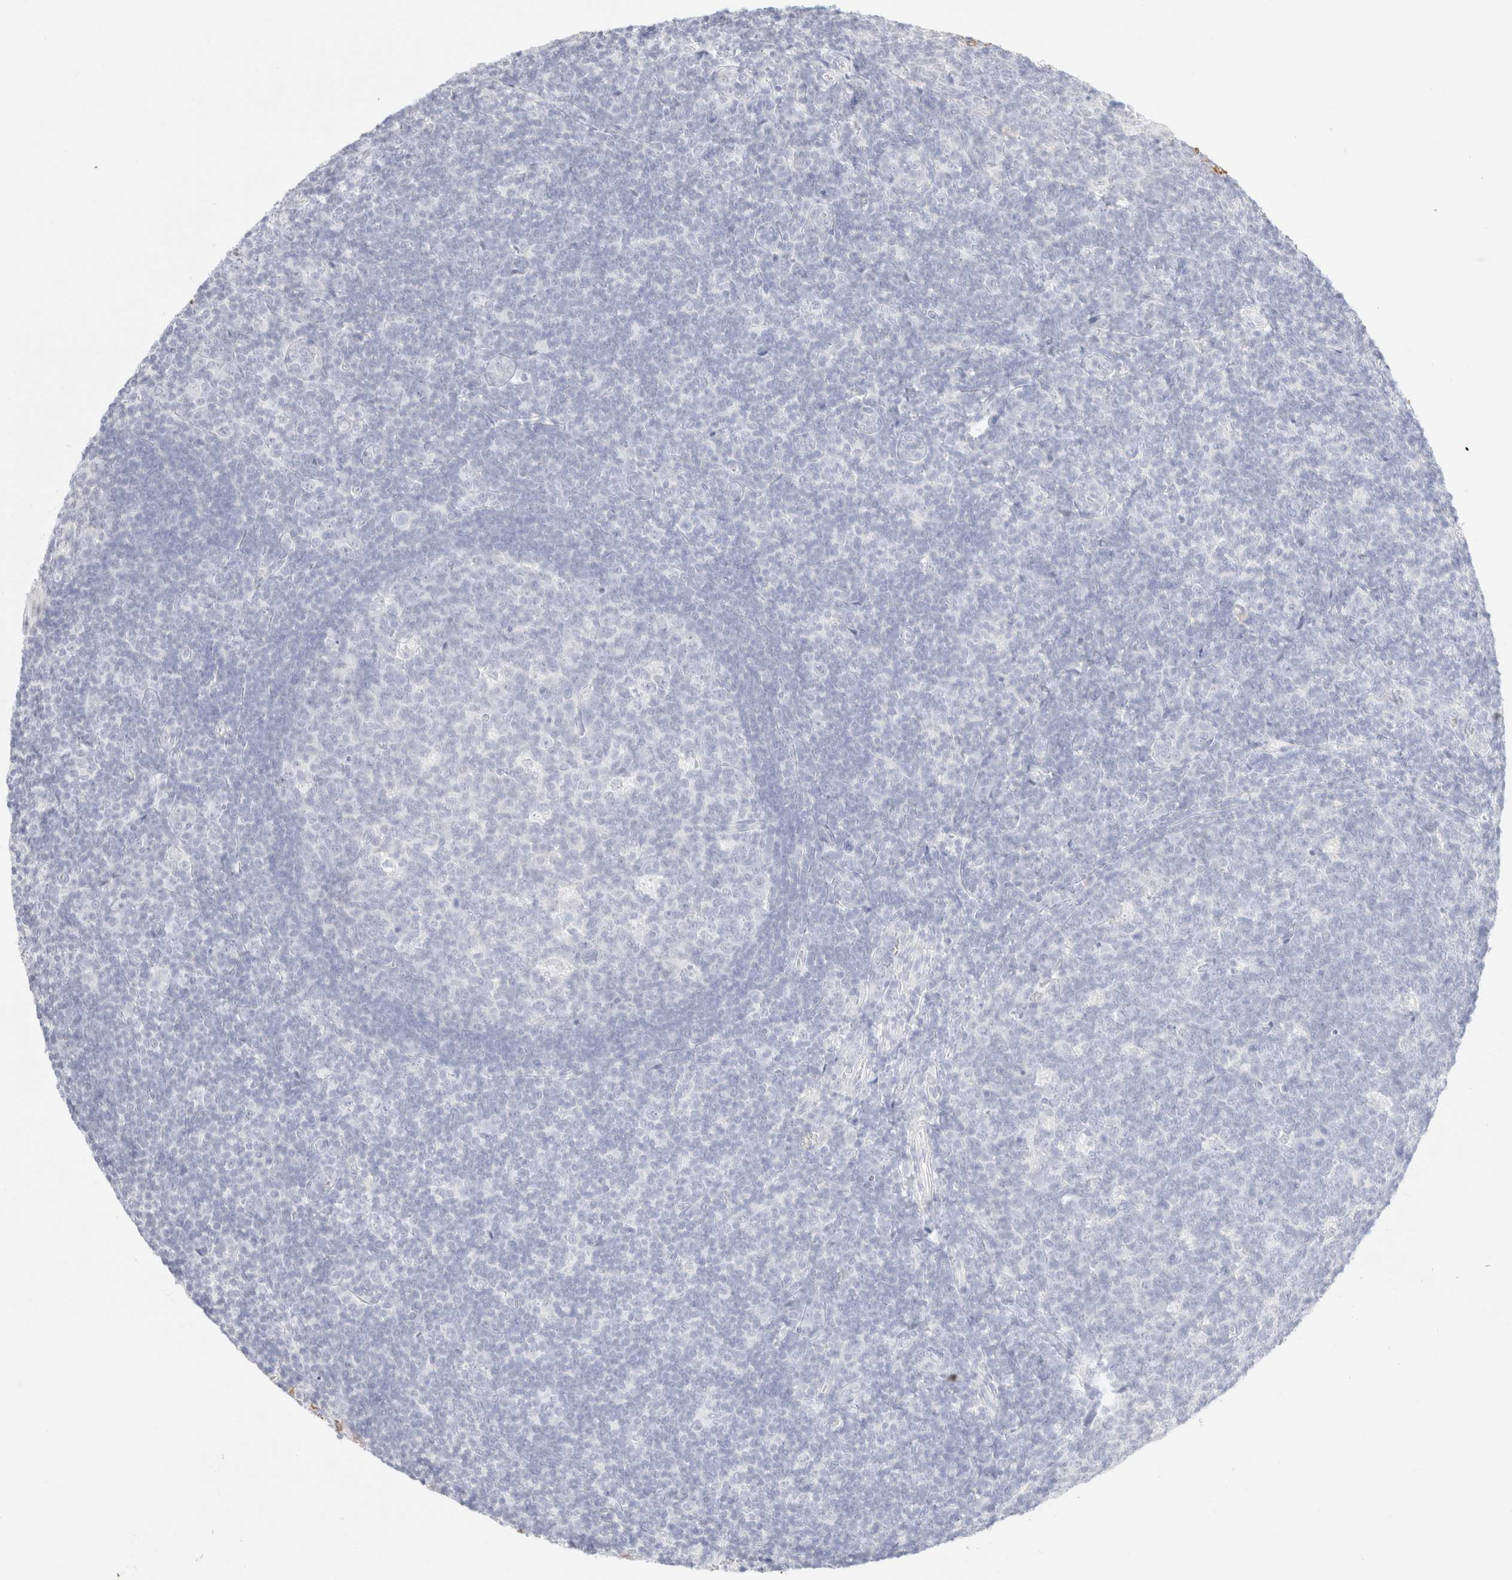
{"staining": {"intensity": "negative", "quantity": "none", "location": "none"}, "tissue": "tonsil", "cell_type": "Germinal center cells", "image_type": "normal", "snomed": [{"axis": "morphology", "description": "Normal tissue, NOS"}, {"axis": "topography", "description": "Tonsil"}], "caption": "The micrograph reveals no significant positivity in germinal center cells of tonsil. (DAB (3,3'-diaminobenzidine) IHC visualized using brightfield microscopy, high magnification).", "gene": "KRT15", "patient": {"sex": "male", "age": 37}}